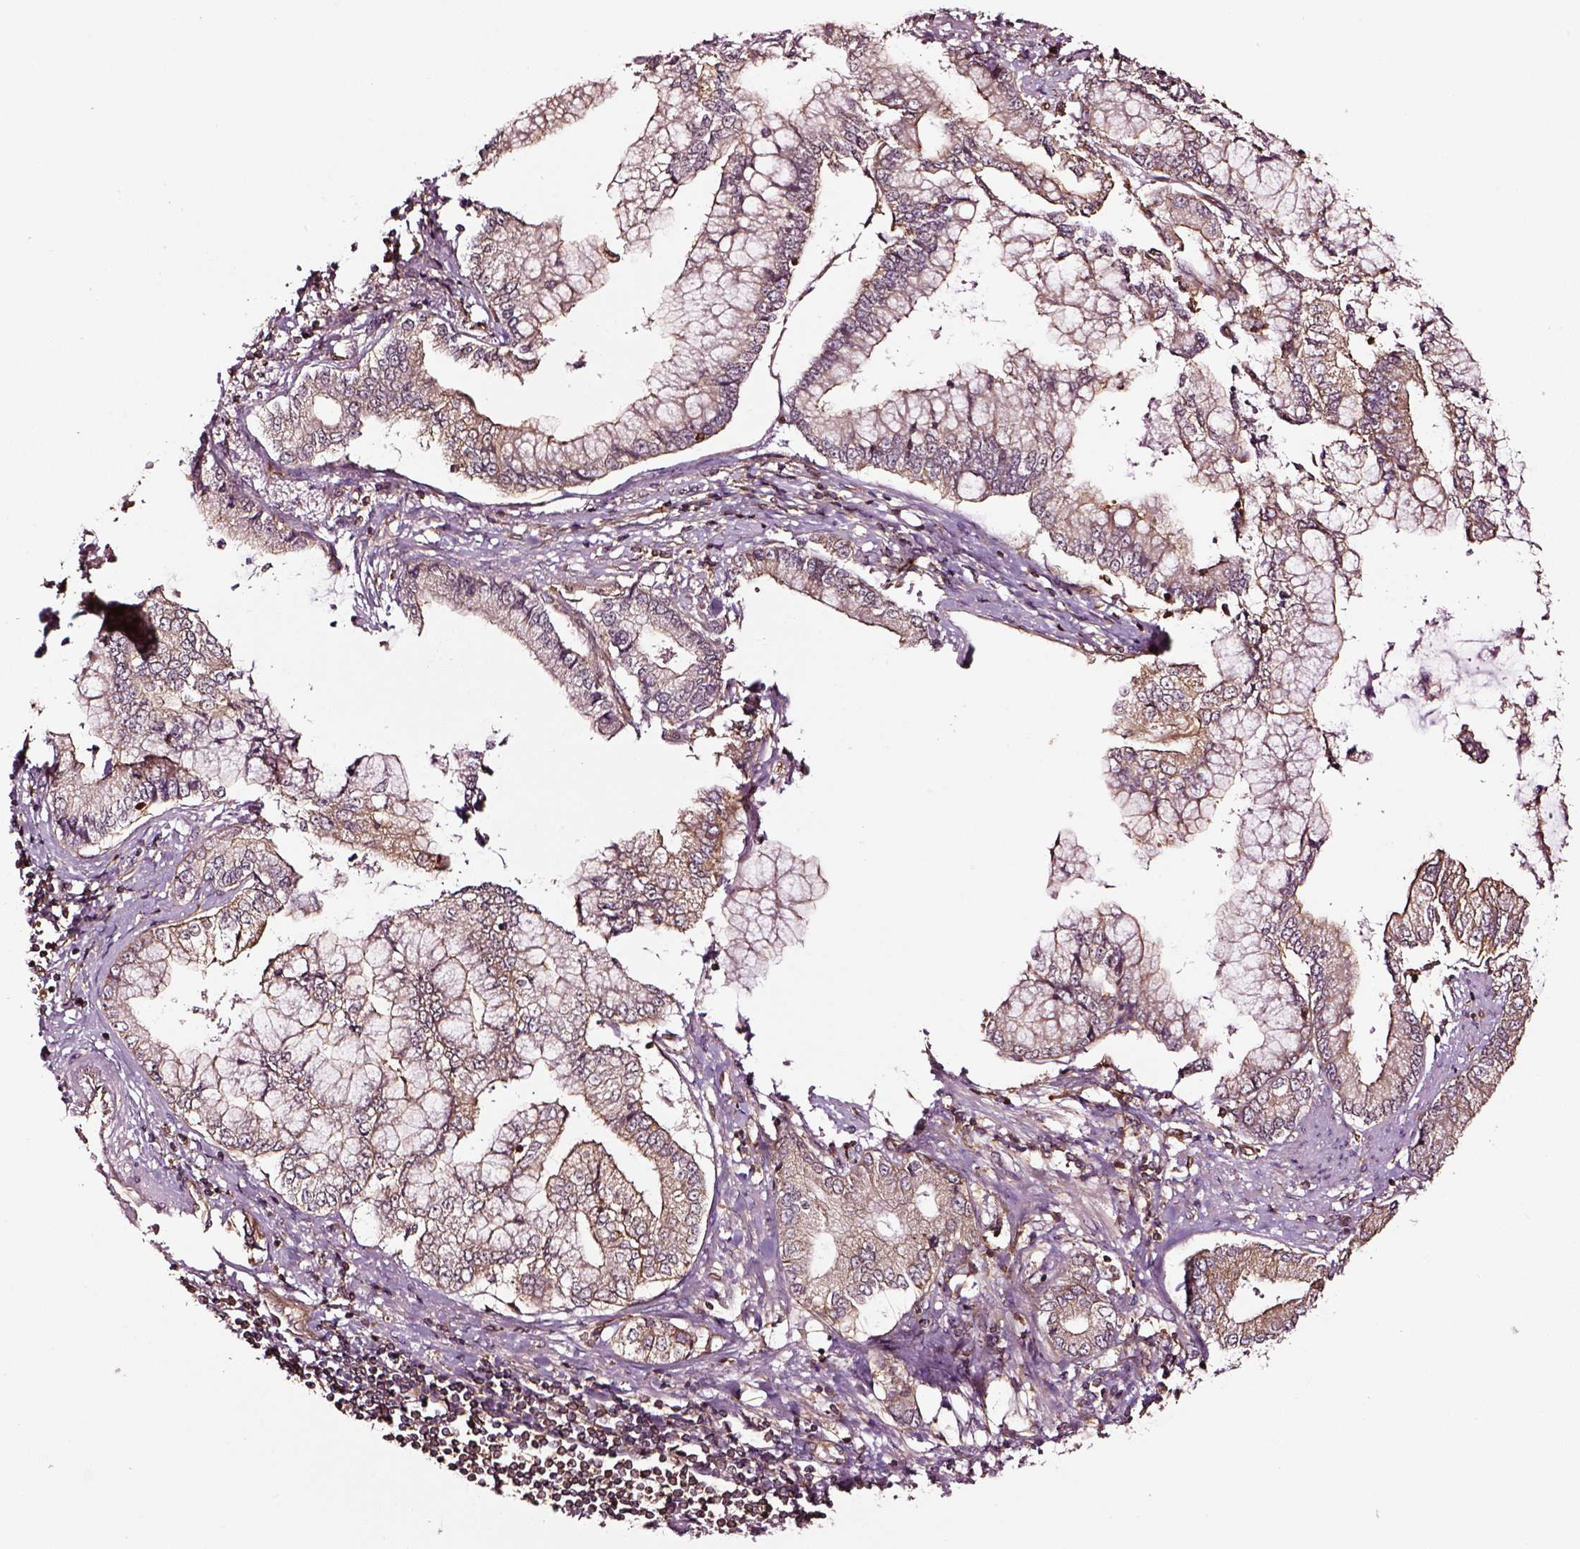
{"staining": {"intensity": "moderate", "quantity": "25%-75%", "location": "cytoplasmic/membranous"}, "tissue": "stomach cancer", "cell_type": "Tumor cells", "image_type": "cancer", "snomed": [{"axis": "morphology", "description": "Adenocarcinoma, NOS"}, {"axis": "topography", "description": "Stomach, upper"}], "caption": "A brown stain highlights moderate cytoplasmic/membranous staining of a protein in stomach adenocarcinoma tumor cells.", "gene": "RASSF5", "patient": {"sex": "female", "age": 74}}